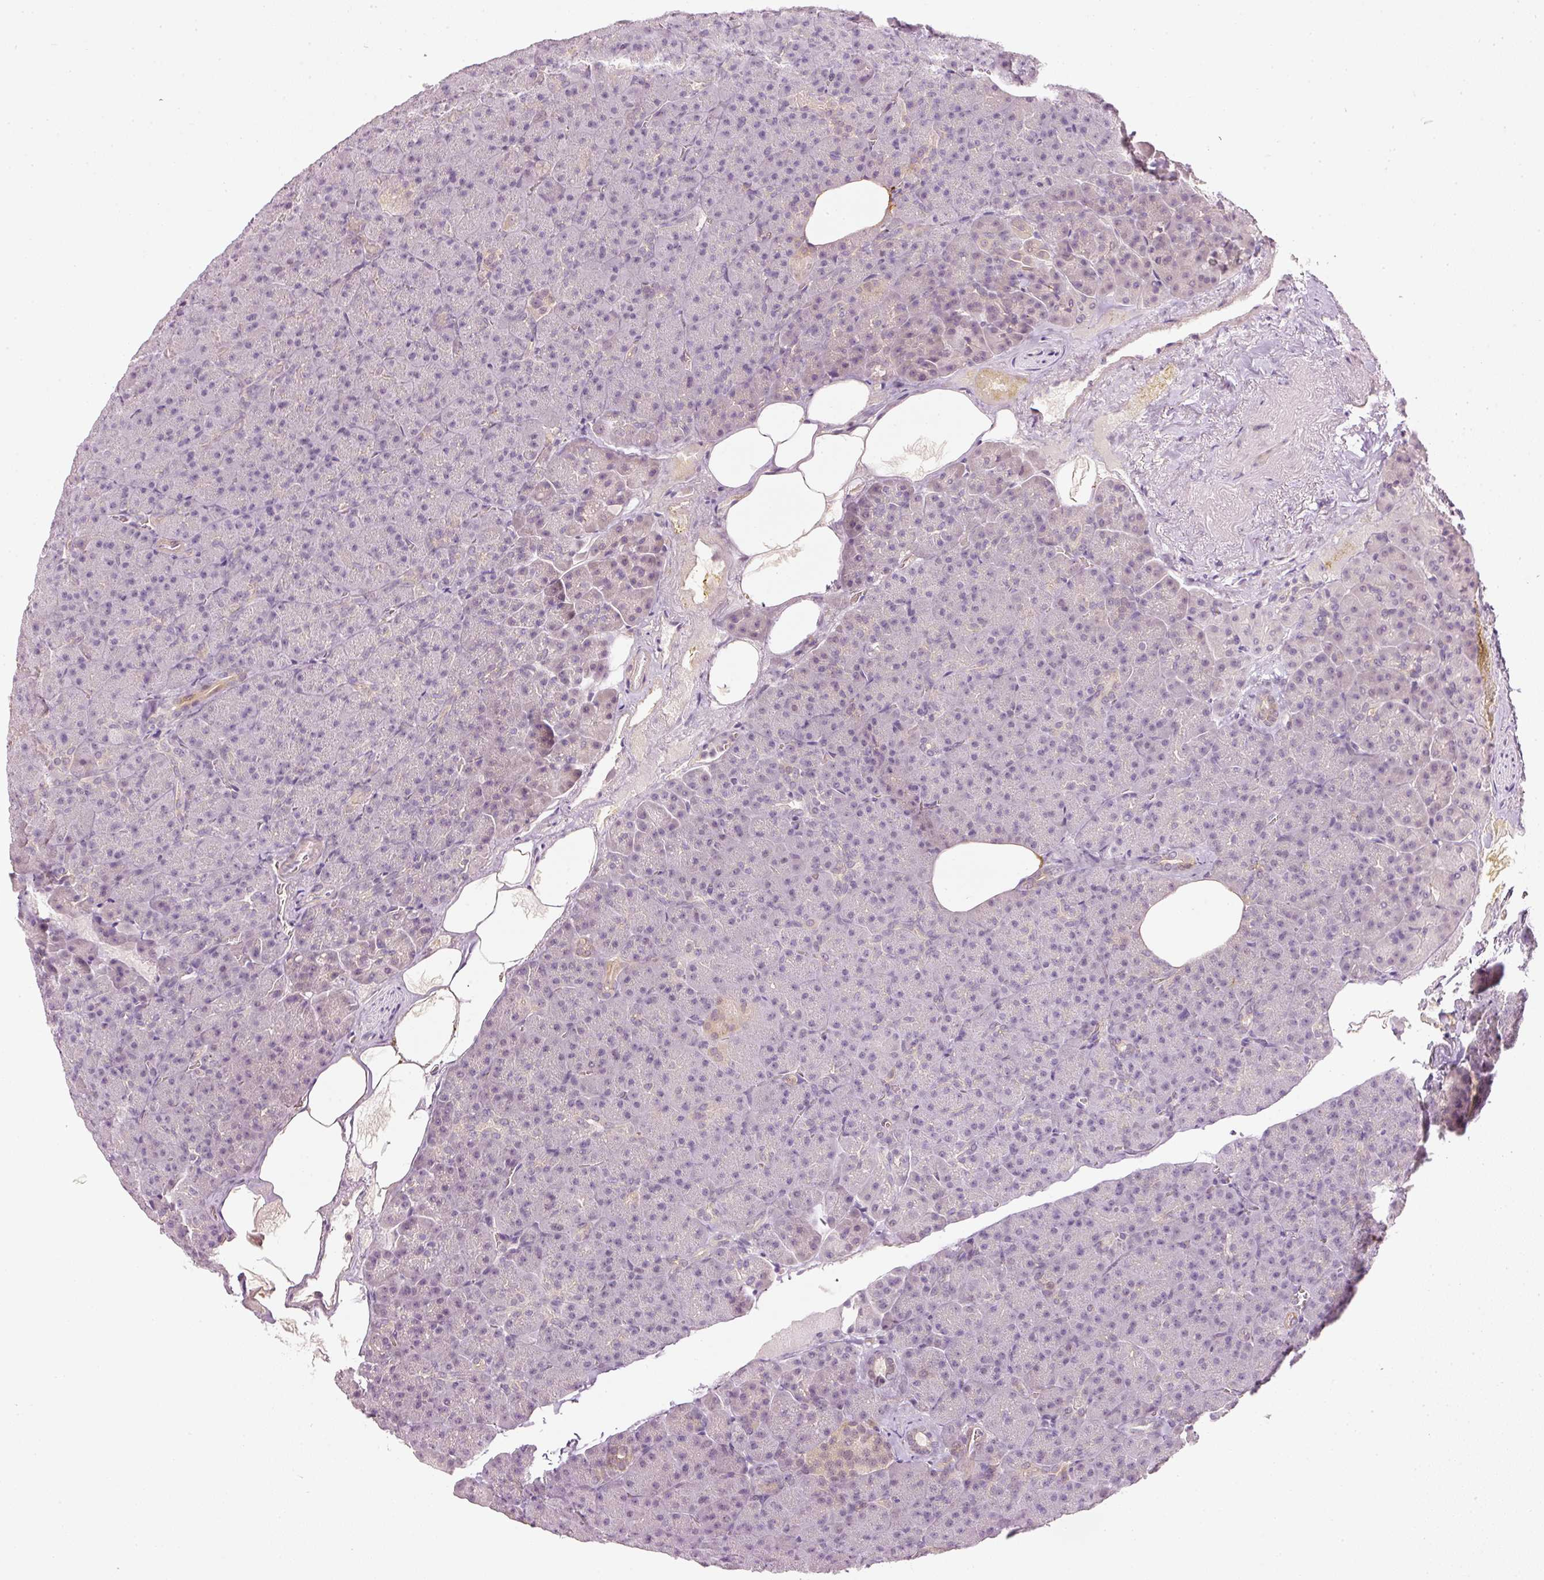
{"staining": {"intensity": "negative", "quantity": "none", "location": "none"}, "tissue": "pancreas", "cell_type": "Exocrine glandular cells", "image_type": "normal", "snomed": [{"axis": "morphology", "description": "Normal tissue, NOS"}, {"axis": "topography", "description": "Pancreas"}], "caption": "Immunohistochemistry histopathology image of benign human pancreas stained for a protein (brown), which exhibits no expression in exocrine glandular cells.", "gene": "TOGARAM1", "patient": {"sex": "female", "age": 74}}